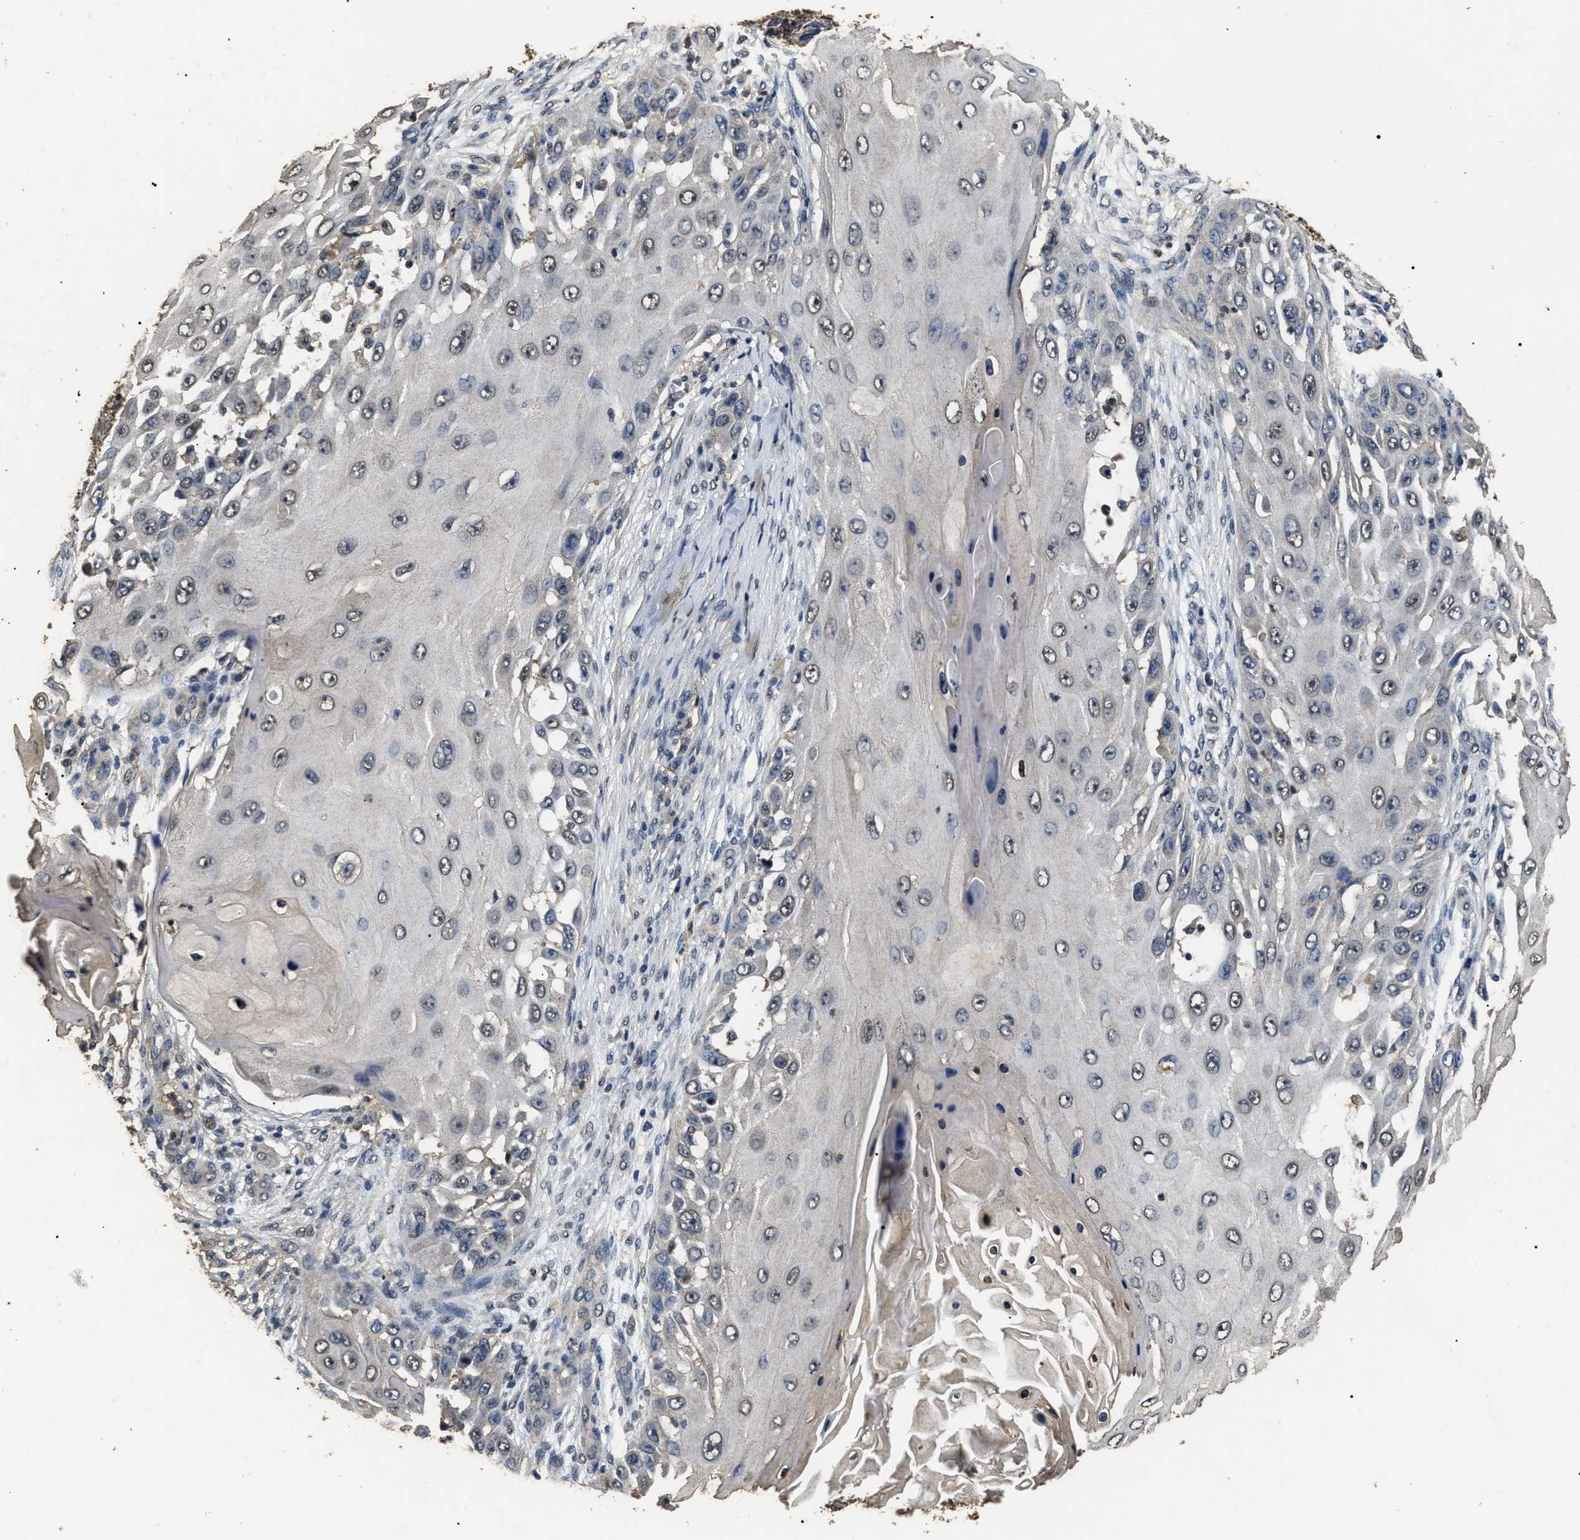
{"staining": {"intensity": "negative", "quantity": "none", "location": "none"}, "tissue": "skin cancer", "cell_type": "Tumor cells", "image_type": "cancer", "snomed": [{"axis": "morphology", "description": "Squamous cell carcinoma, NOS"}, {"axis": "topography", "description": "Skin"}], "caption": "Protein analysis of squamous cell carcinoma (skin) demonstrates no significant staining in tumor cells. (DAB (3,3'-diaminobenzidine) immunohistochemistry with hematoxylin counter stain).", "gene": "PSMD8", "patient": {"sex": "female", "age": 44}}